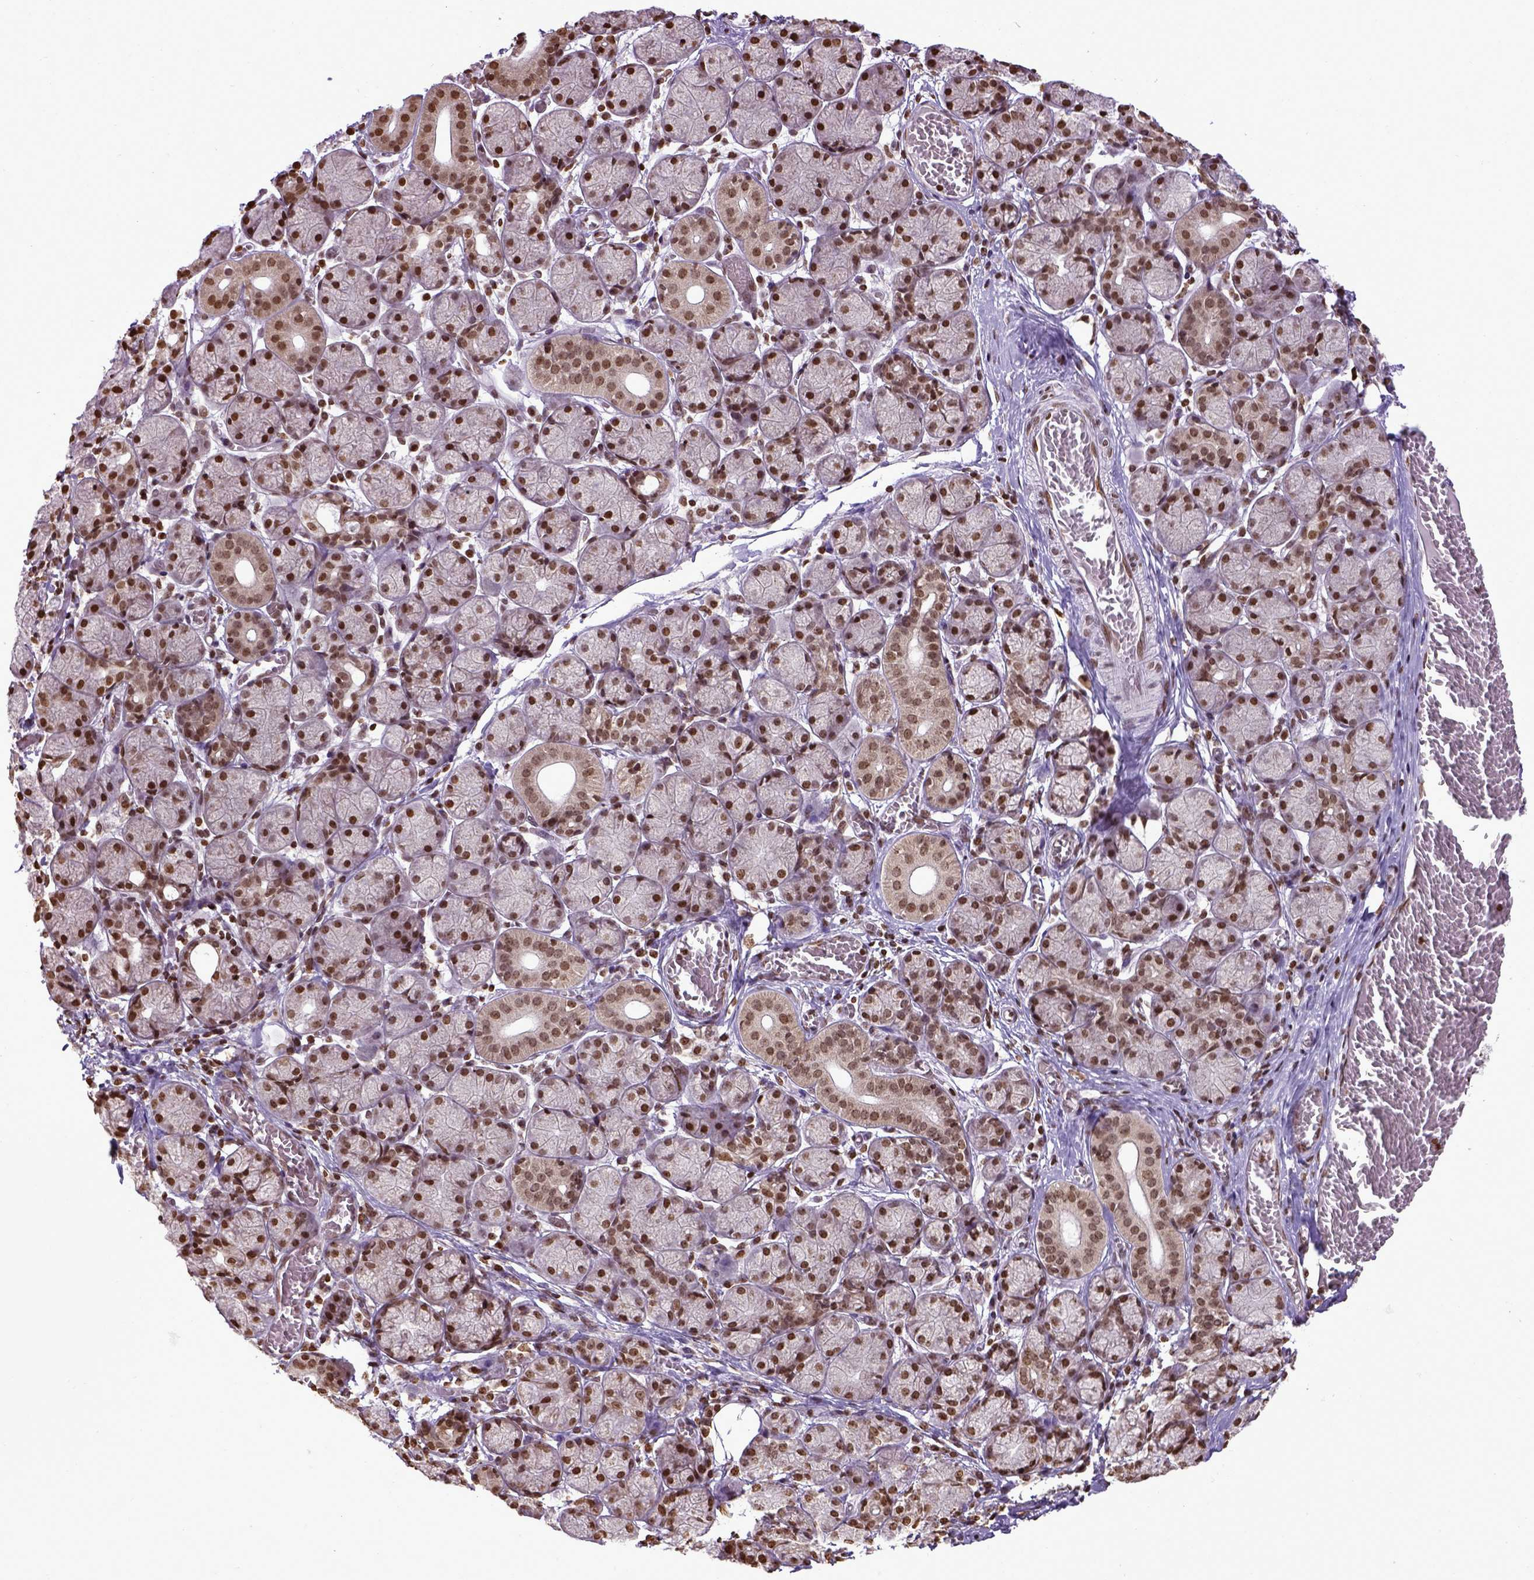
{"staining": {"intensity": "strong", "quantity": ">75%", "location": "nuclear"}, "tissue": "salivary gland", "cell_type": "Glandular cells", "image_type": "normal", "snomed": [{"axis": "morphology", "description": "Normal tissue, NOS"}, {"axis": "topography", "description": "Salivary gland"}, {"axis": "topography", "description": "Peripheral nerve tissue"}], "caption": "Salivary gland stained with DAB (3,3'-diaminobenzidine) immunohistochemistry (IHC) shows high levels of strong nuclear staining in approximately >75% of glandular cells. (Stains: DAB in brown, nuclei in blue, Microscopy: brightfield microscopy at high magnification).", "gene": "ZNF75D", "patient": {"sex": "female", "age": 24}}